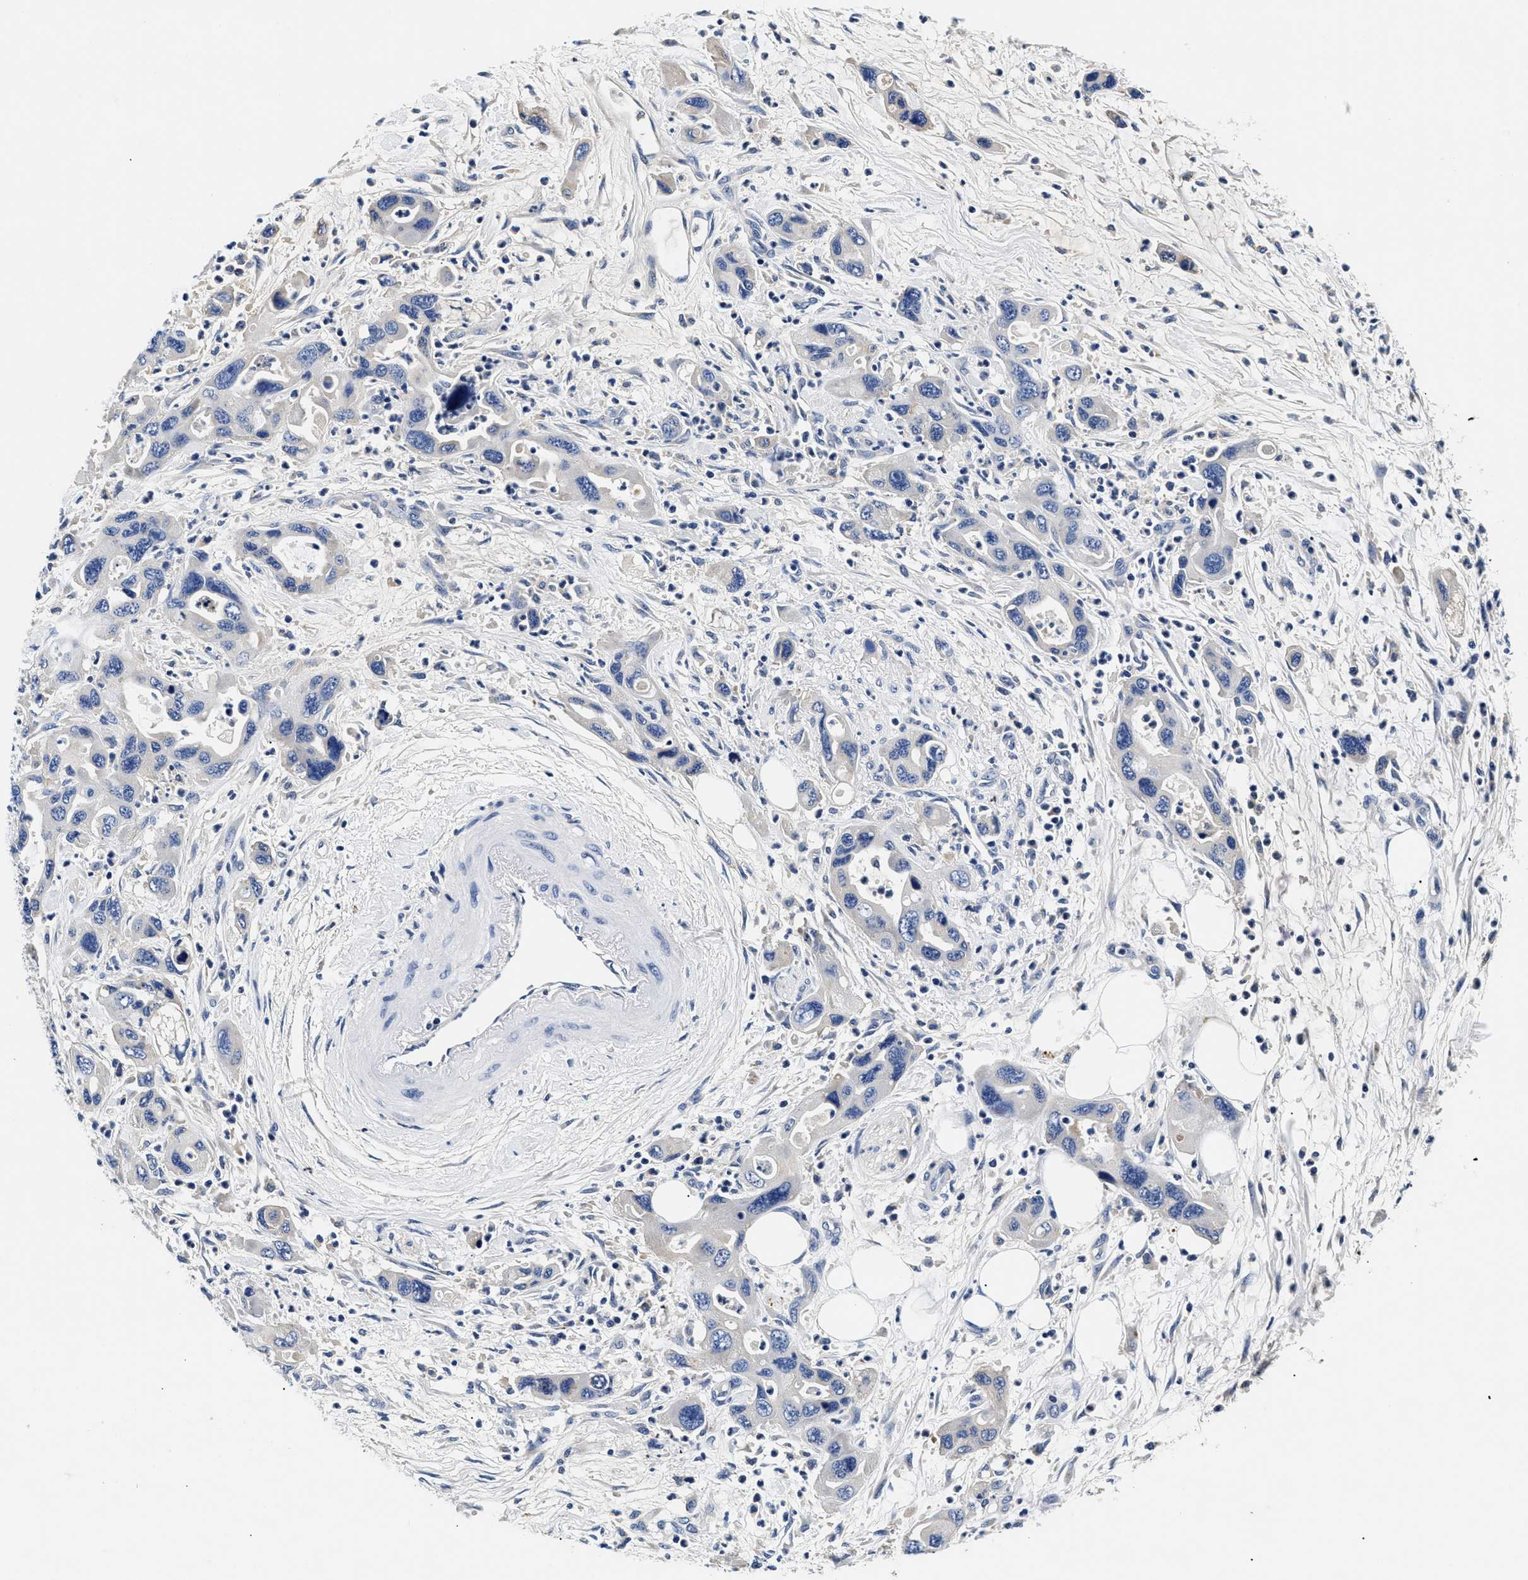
{"staining": {"intensity": "negative", "quantity": "none", "location": "none"}, "tissue": "pancreatic cancer", "cell_type": "Tumor cells", "image_type": "cancer", "snomed": [{"axis": "morphology", "description": "Normal tissue, NOS"}, {"axis": "morphology", "description": "Adenocarcinoma, NOS"}, {"axis": "topography", "description": "Pancreas"}], "caption": "Immunohistochemical staining of human pancreatic cancer exhibits no significant staining in tumor cells.", "gene": "MEA1", "patient": {"sex": "female", "age": 71}}